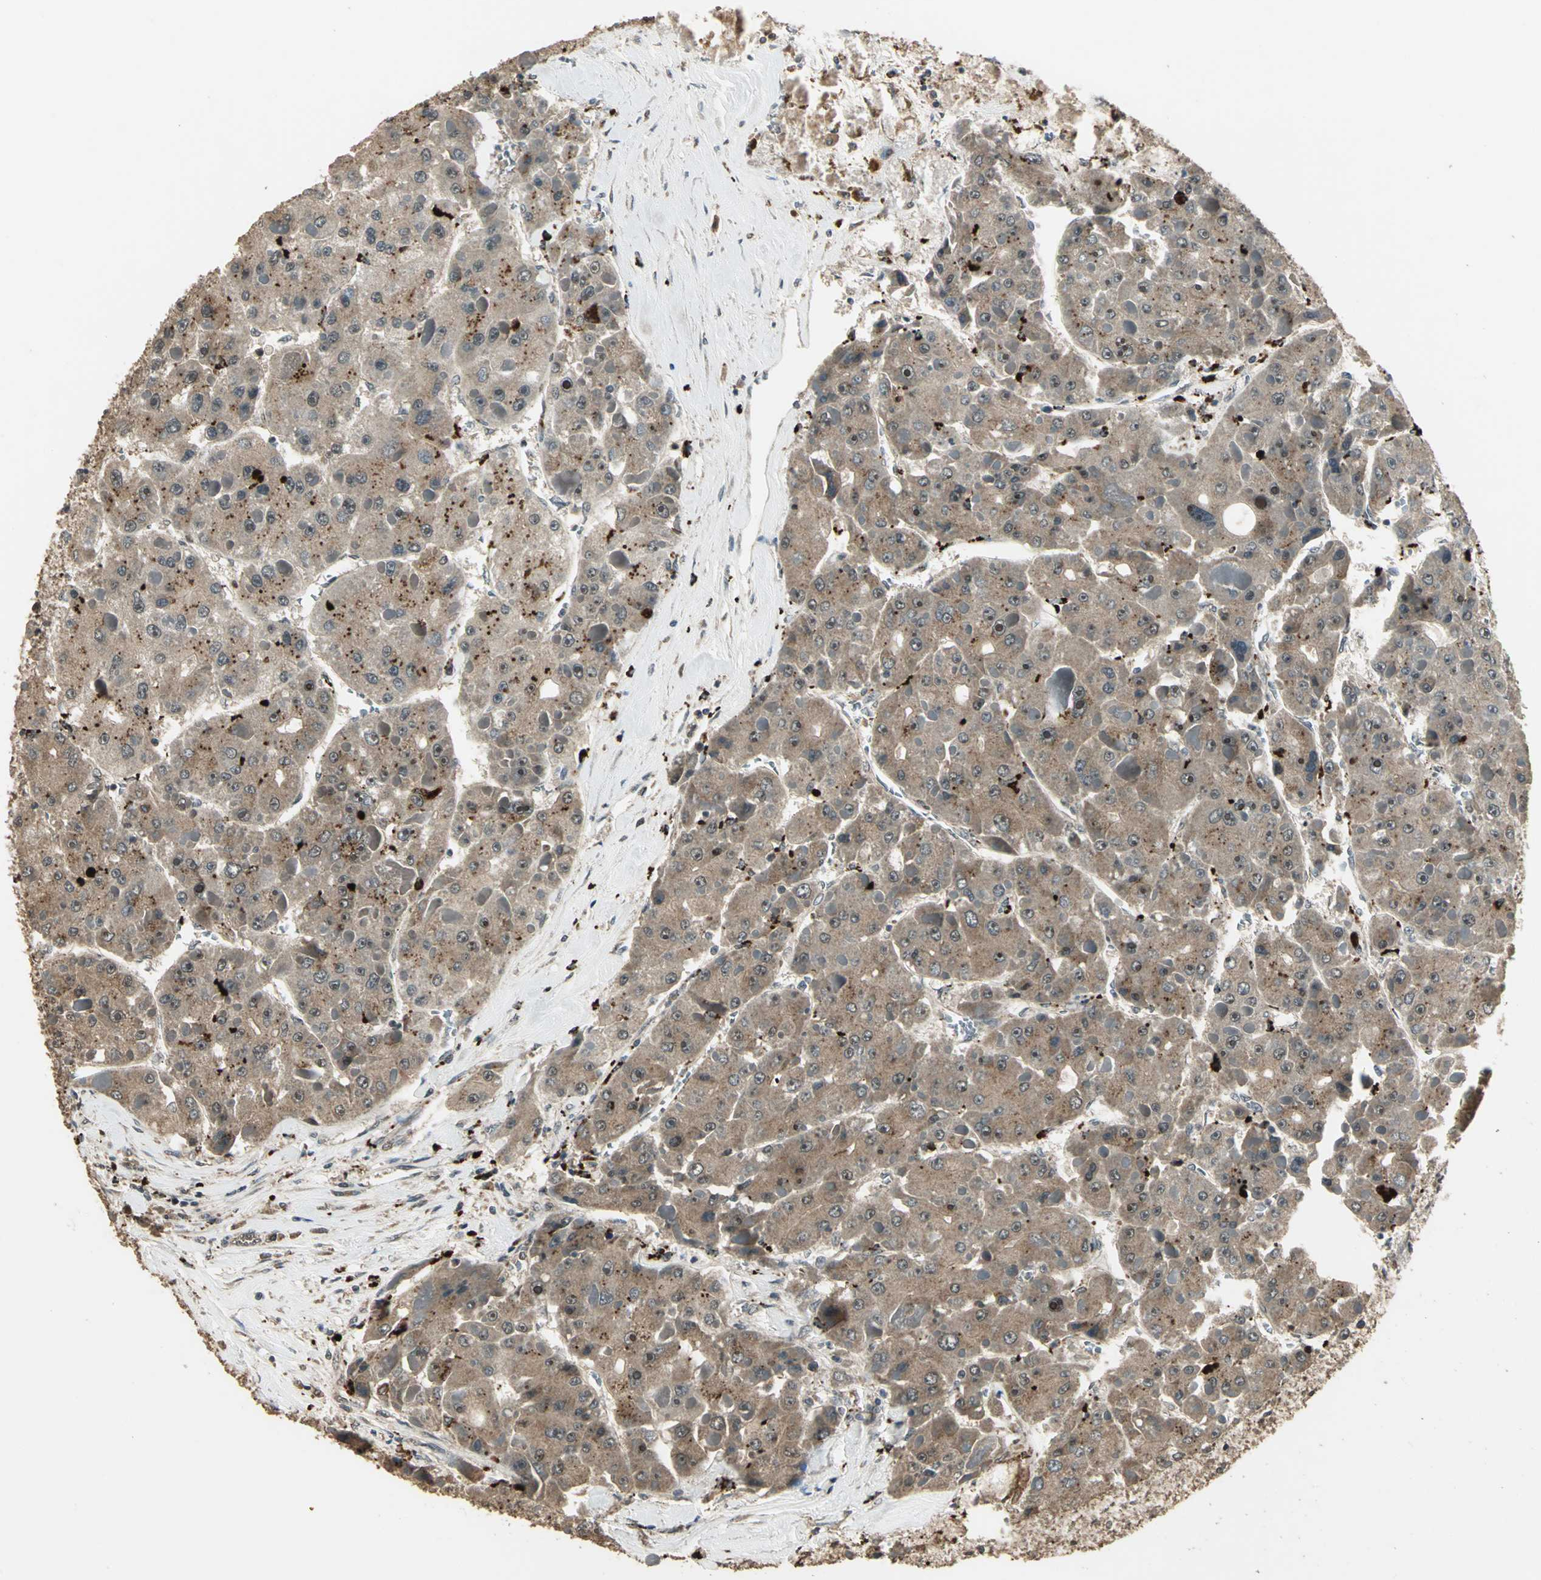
{"staining": {"intensity": "moderate", "quantity": ">75%", "location": "cytoplasmic/membranous"}, "tissue": "liver cancer", "cell_type": "Tumor cells", "image_type": "cancer", "snomed": [{"axis": "morphology", "description": "Carcinoma, Hepatocellular, NOS"}, {"axis": "topography", "description": "Liver"}], "caption": "Moderate cytoplasmic/membranous expression for a protein is present in about >75% of tumor cells of hepatocellular carcinoma (liver) using immunohistochemistry (IHC).", "gene": "UCHL5", "patient": {"sex": "female", "age": 73}}